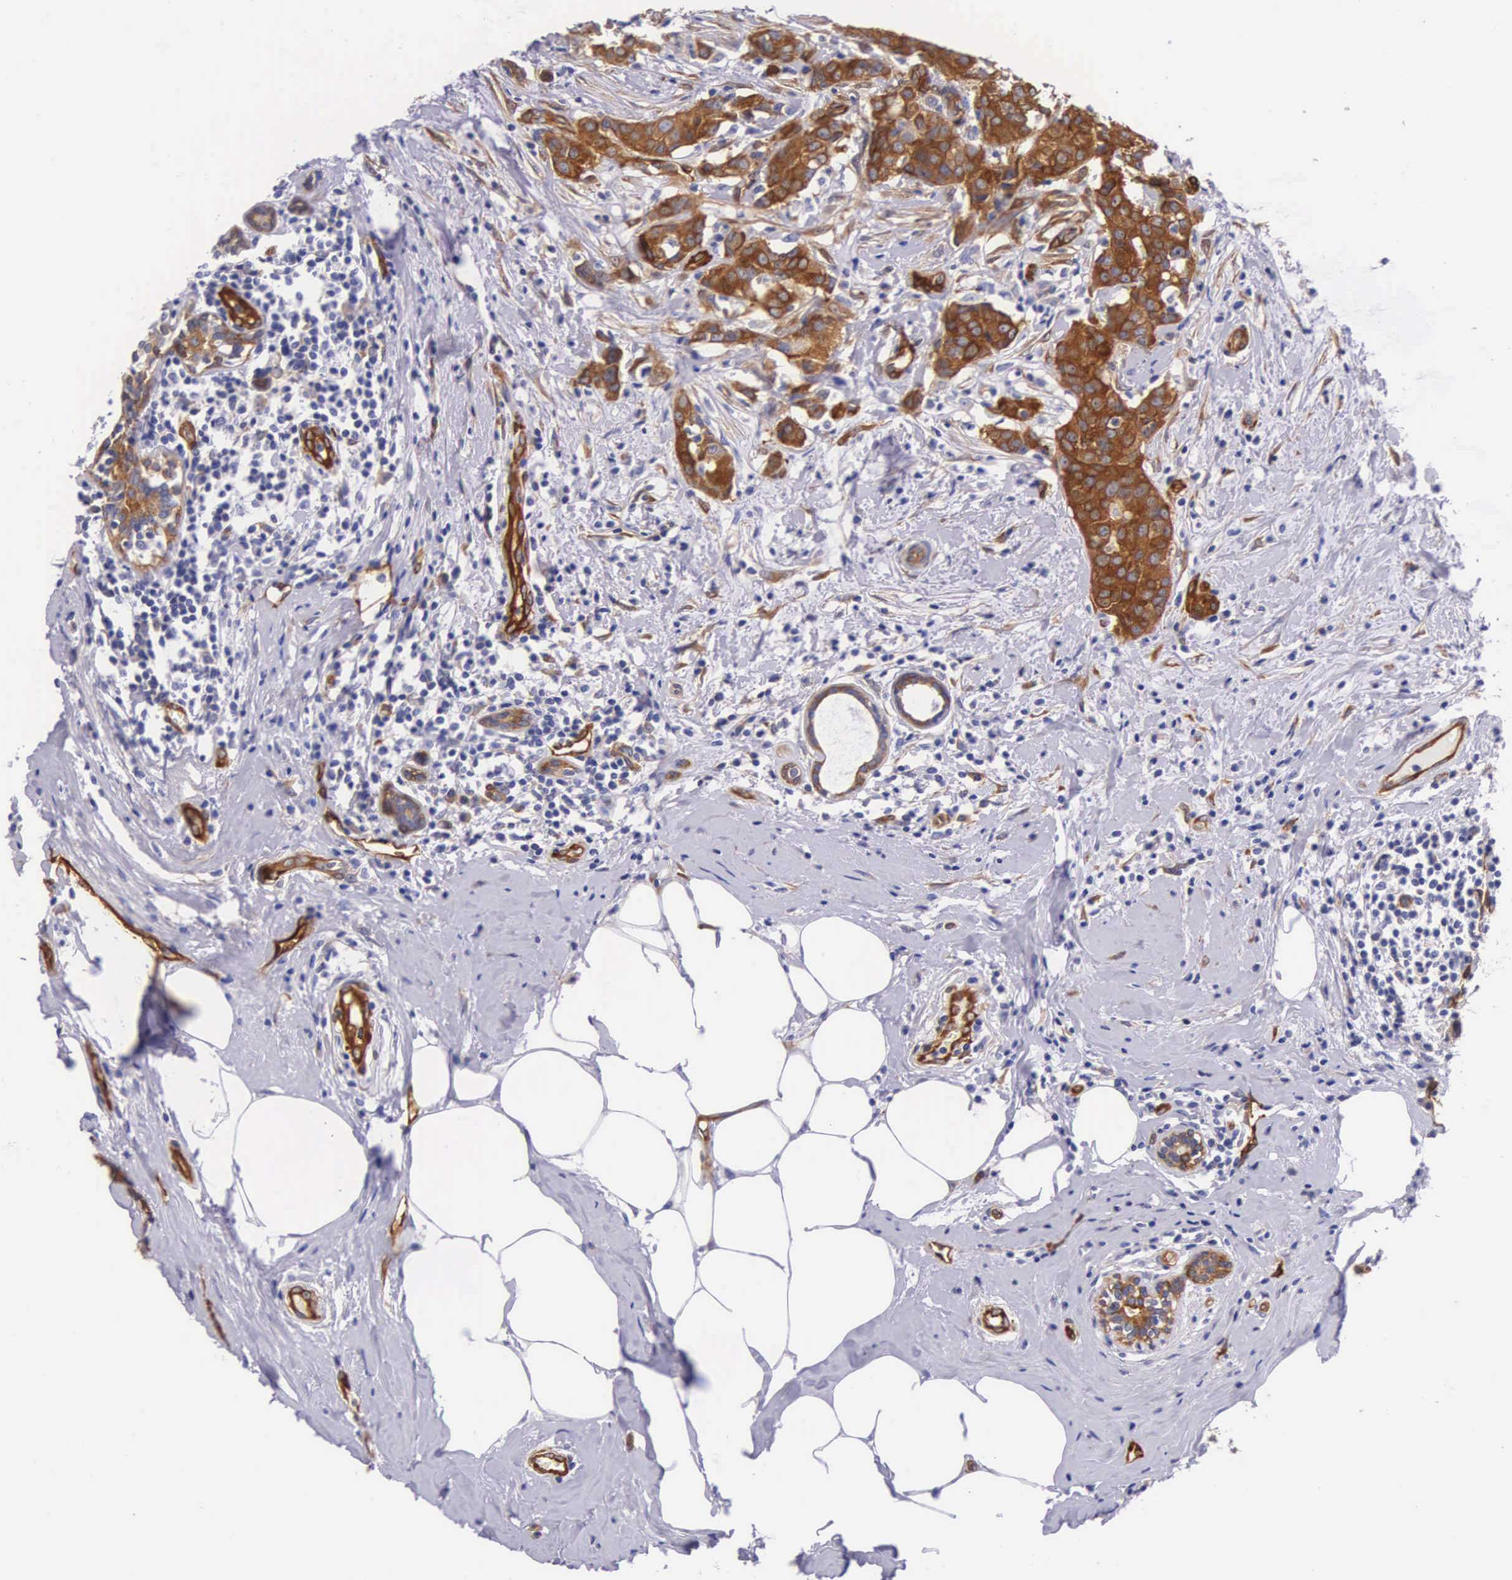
{"staining": {"intensity": "strong", "quantity": ">75%", "location": "cytoplasmic/membranous"}, "tissue": "breast cancer", "cell_type": "Tumor cells", "image_type": "cancer", "snomed": [{"axis": "morphology", "description": "Duct carcinoma"}, {"axis": "topography", "description": "Breast"}], "caption": "This is an image of IHC staining of breast invasive ductal carcinoma, which shows strong staining in the cytoplasmic/membranous of tumor cells.", "gene": "BCAR1", "patient": {"sex": "female", "age": 55}}